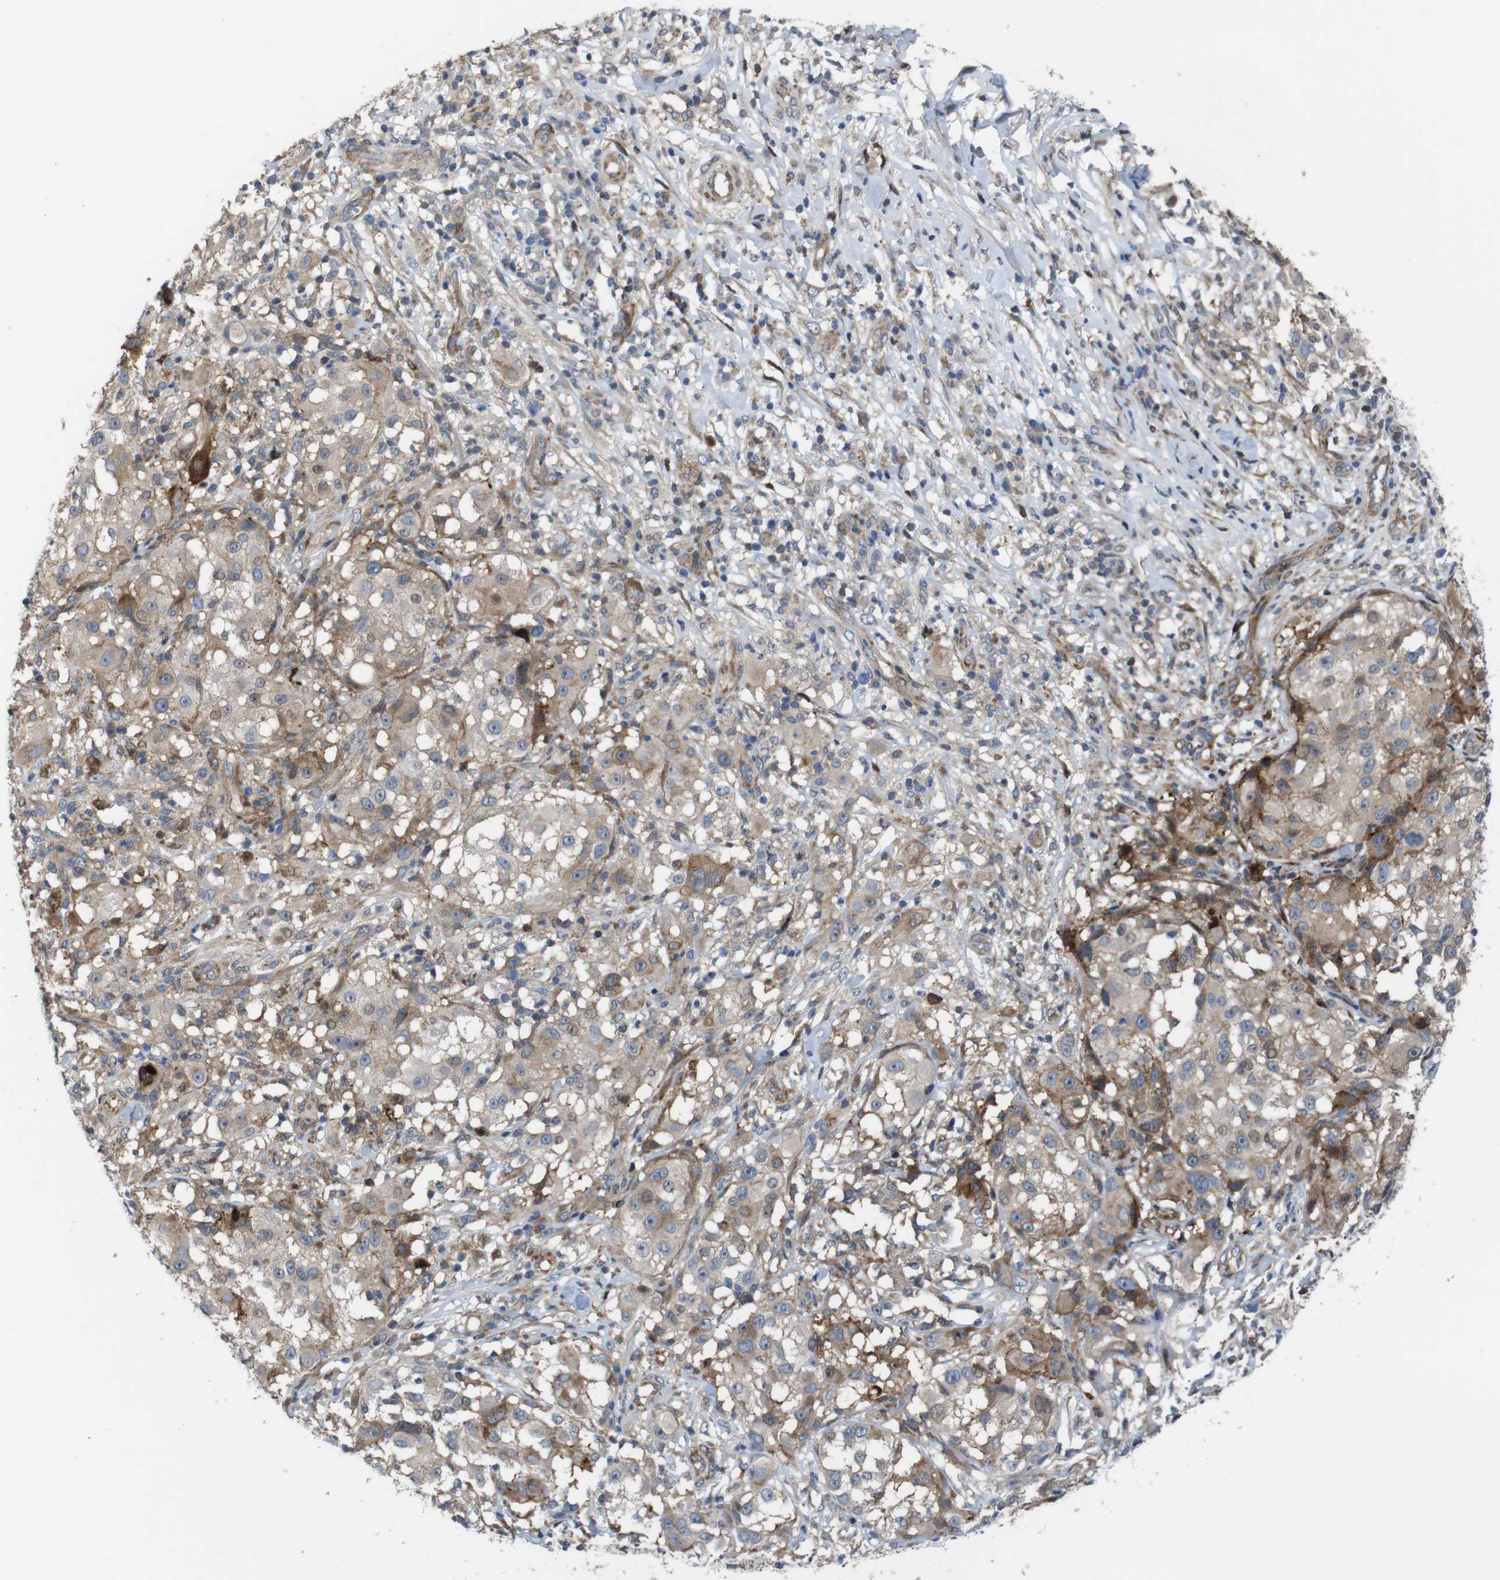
{"staining": {"intensity": "moderate", "quantity": ">75%", "location": "cytoplasmic/membranous,nuclear"}, "tissue": "melanoma", "cell_type": "Tumor cells", "image_type": "cancer", "snomed": [{"axis": "morphology", "description": "Necrosis, NOS"}, {"axis": "morphology", "description": "Malignant melanoma, NOS"}, {"axis": "topography", "description": "Skin"}], "caption": "A brown stain labels moderate cytoplasmic/membranous and nuclear staining of a protein in malignant melanoma tumor cells.", "gene": "PCOLCE2", "patient": {"sex": "female", "age": 87}}